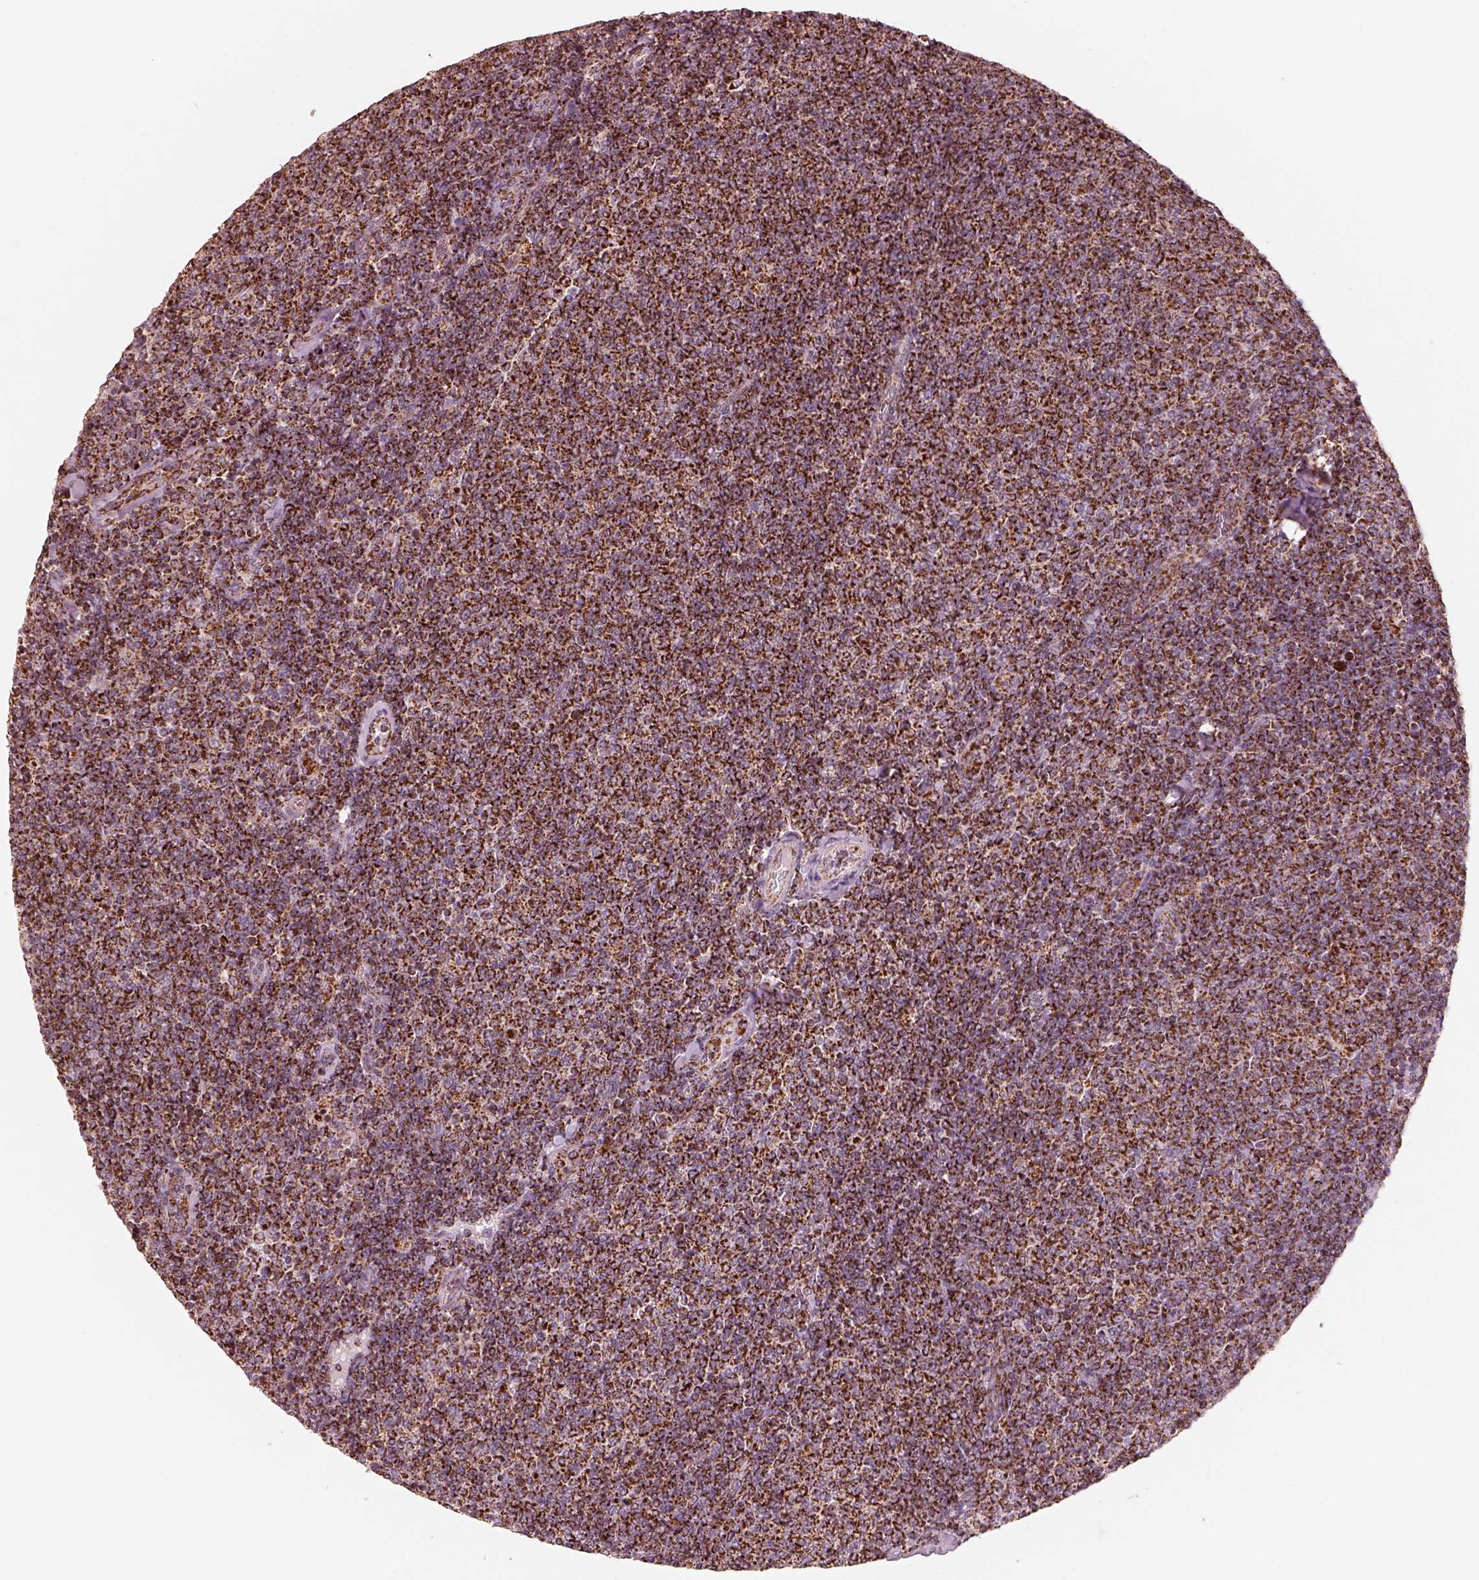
{"staining": {"intensity": "strong", "quantity": ">75%", "location": "cytoplasmic/membranous"}, "tissue": "lymphoma", "cell_type": "Tumor cells", "image_type": "cancer", "snomed": [{"axis": "morphology", "description": "Malignant lymphoma, non-Hodgkin's type, Low grade"}, {"axis": "topography", "description": "Lymph node"}], "caption": "Immunohistochemical staining of human malignant lymphoma, non-Hodgkin's type (low-grade) exhibits high levels of strong cytoplasmic/membranous protein staining in about >75% of tumor cells.", "gene": "ENTPD6", "patient": {"sex": "male", "age": 52}}